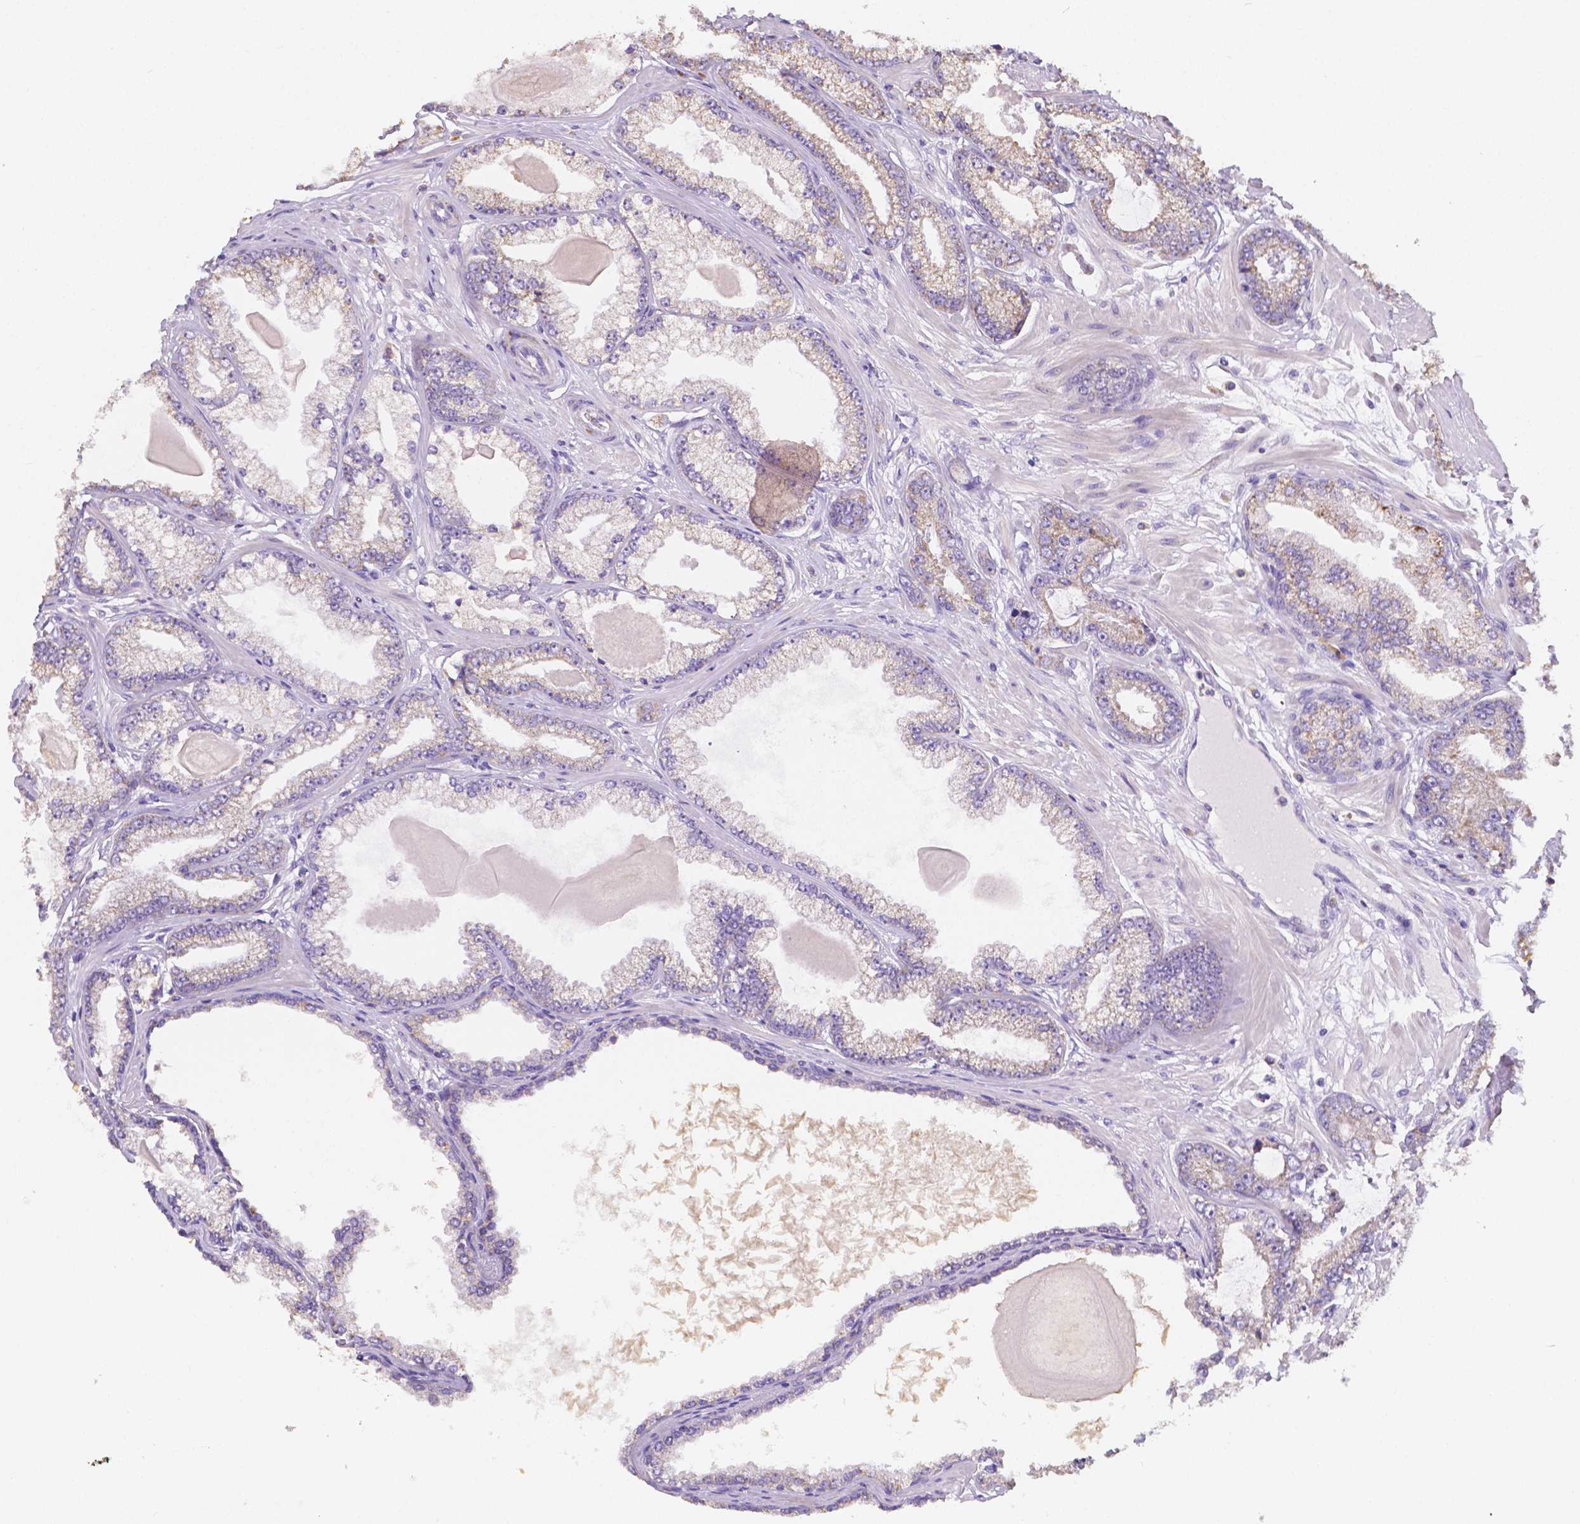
{"staining": {"intensity": "weak", "quantity": "<25%", "location": "cytoplasmic/membranous"}, "tissue": "prostate cancer", "cell_type": "Tumor cells", "image_type": "cancer", "snomed": [{"axis": "morphology", "description": "Adenocarcinoma, Low grade"}, {"axis": "topography", "description": "Prostate"}], "caption": "DAB immunohistochemical staining of human prostate cancer (adenocarcinoma (low-grade)) demonstrates no significant positivity in tumor cells.", "gene": "TMEM130", "patient": {"sex": "male", "age": 64}}